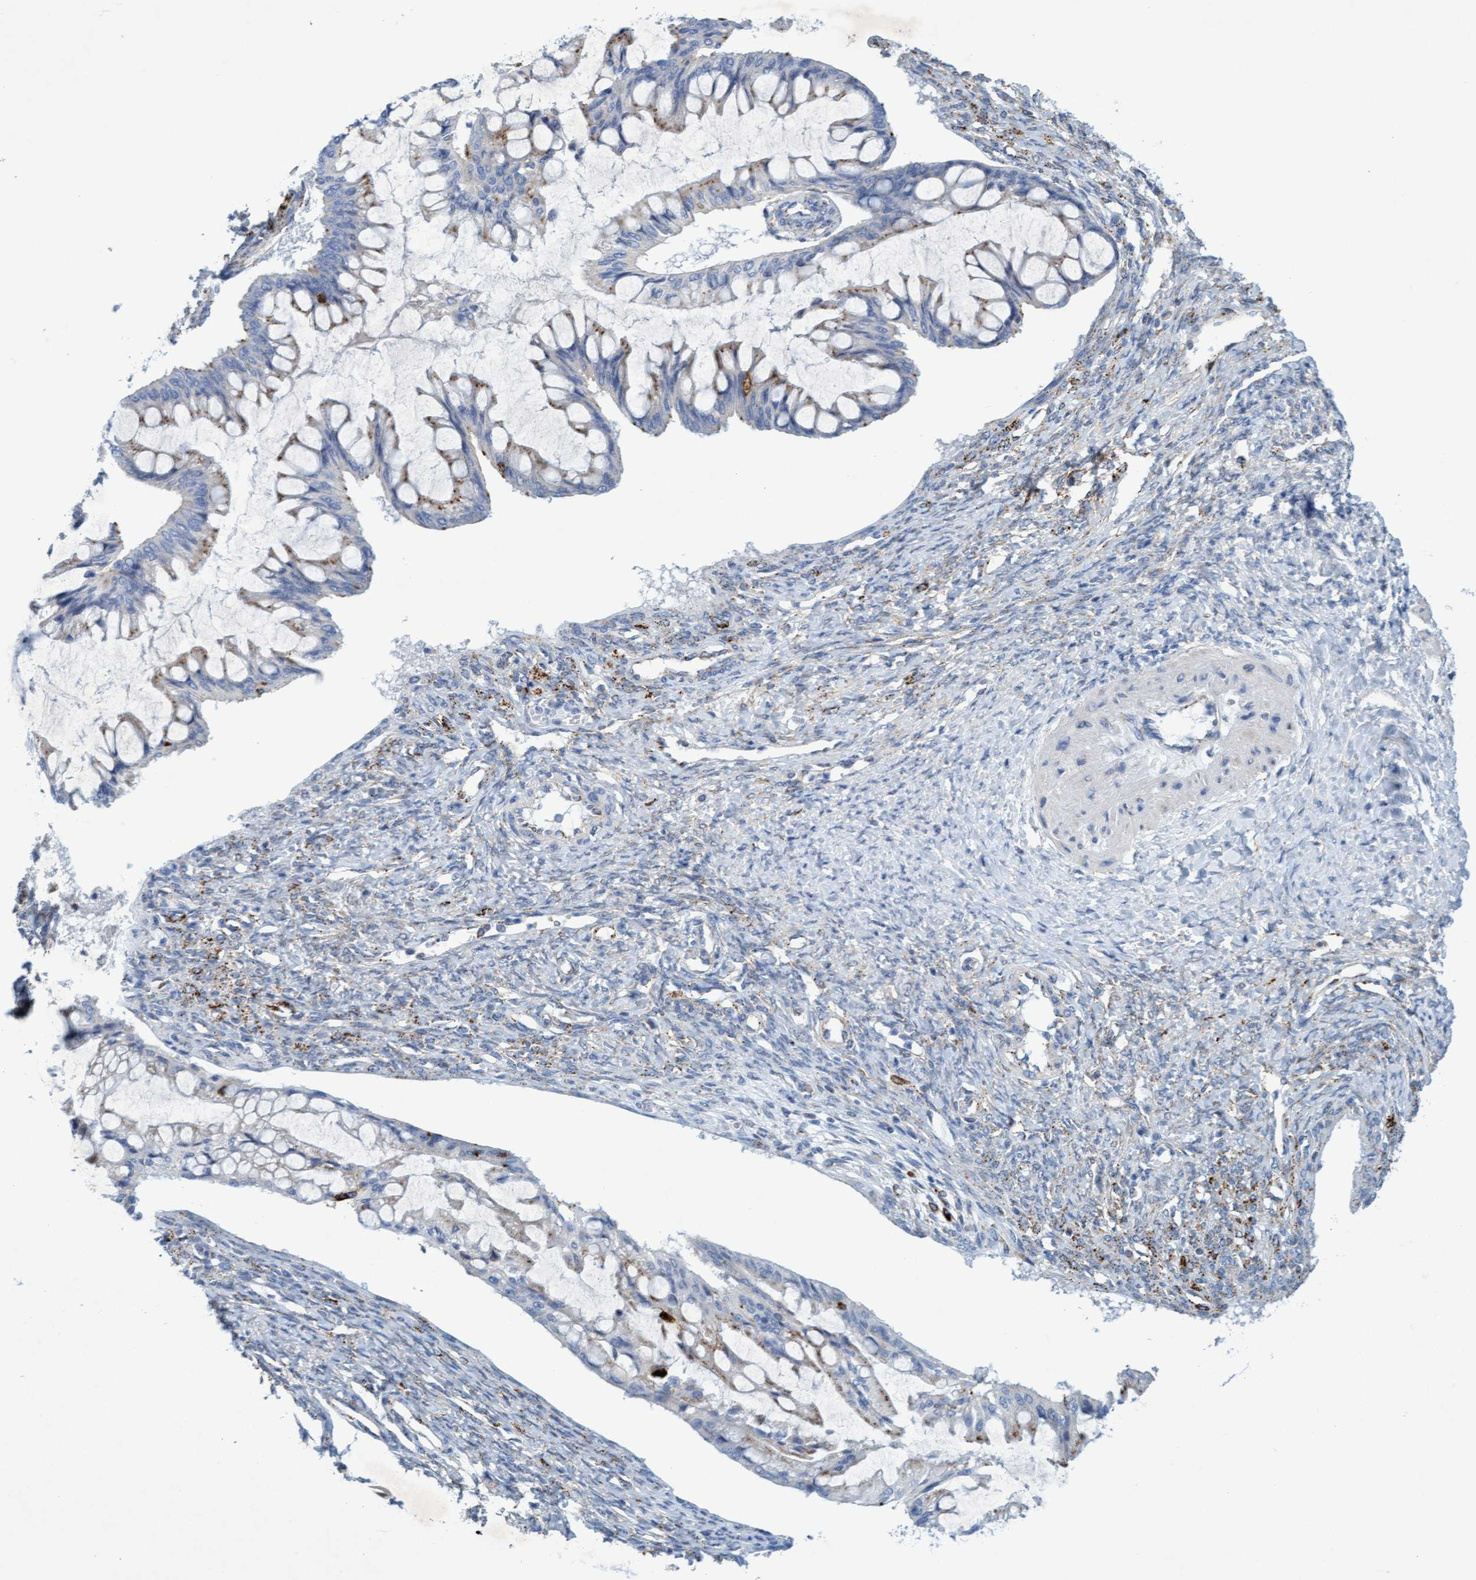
{"staining": {"intensity": "weak", "quantity": "25%-75%", "location": "cytoplasmic/membranous"}, "tissue": "ovarian cancer", "cell_type": "Tumor cells", "image_type": "cancer", "snomed": [{"axis": "morphology", "description": "Cystadenocarcinoma, mucinous, NOS"}, {"axis": "topography", "description": "Ovary"}], "caption": "High-magnification brightfield microscopy of ovarian cancer stained with DAB (3,3'-diaminobenzidine) (brown) and counterstained with hematoxylin (blue). tumor cells exhibit weak cytoplasmic/membranous positivity is seen in approximately25%-75% of cells.", "gene": "SGSH", "patient": {"sex": "female", "age": 73}}